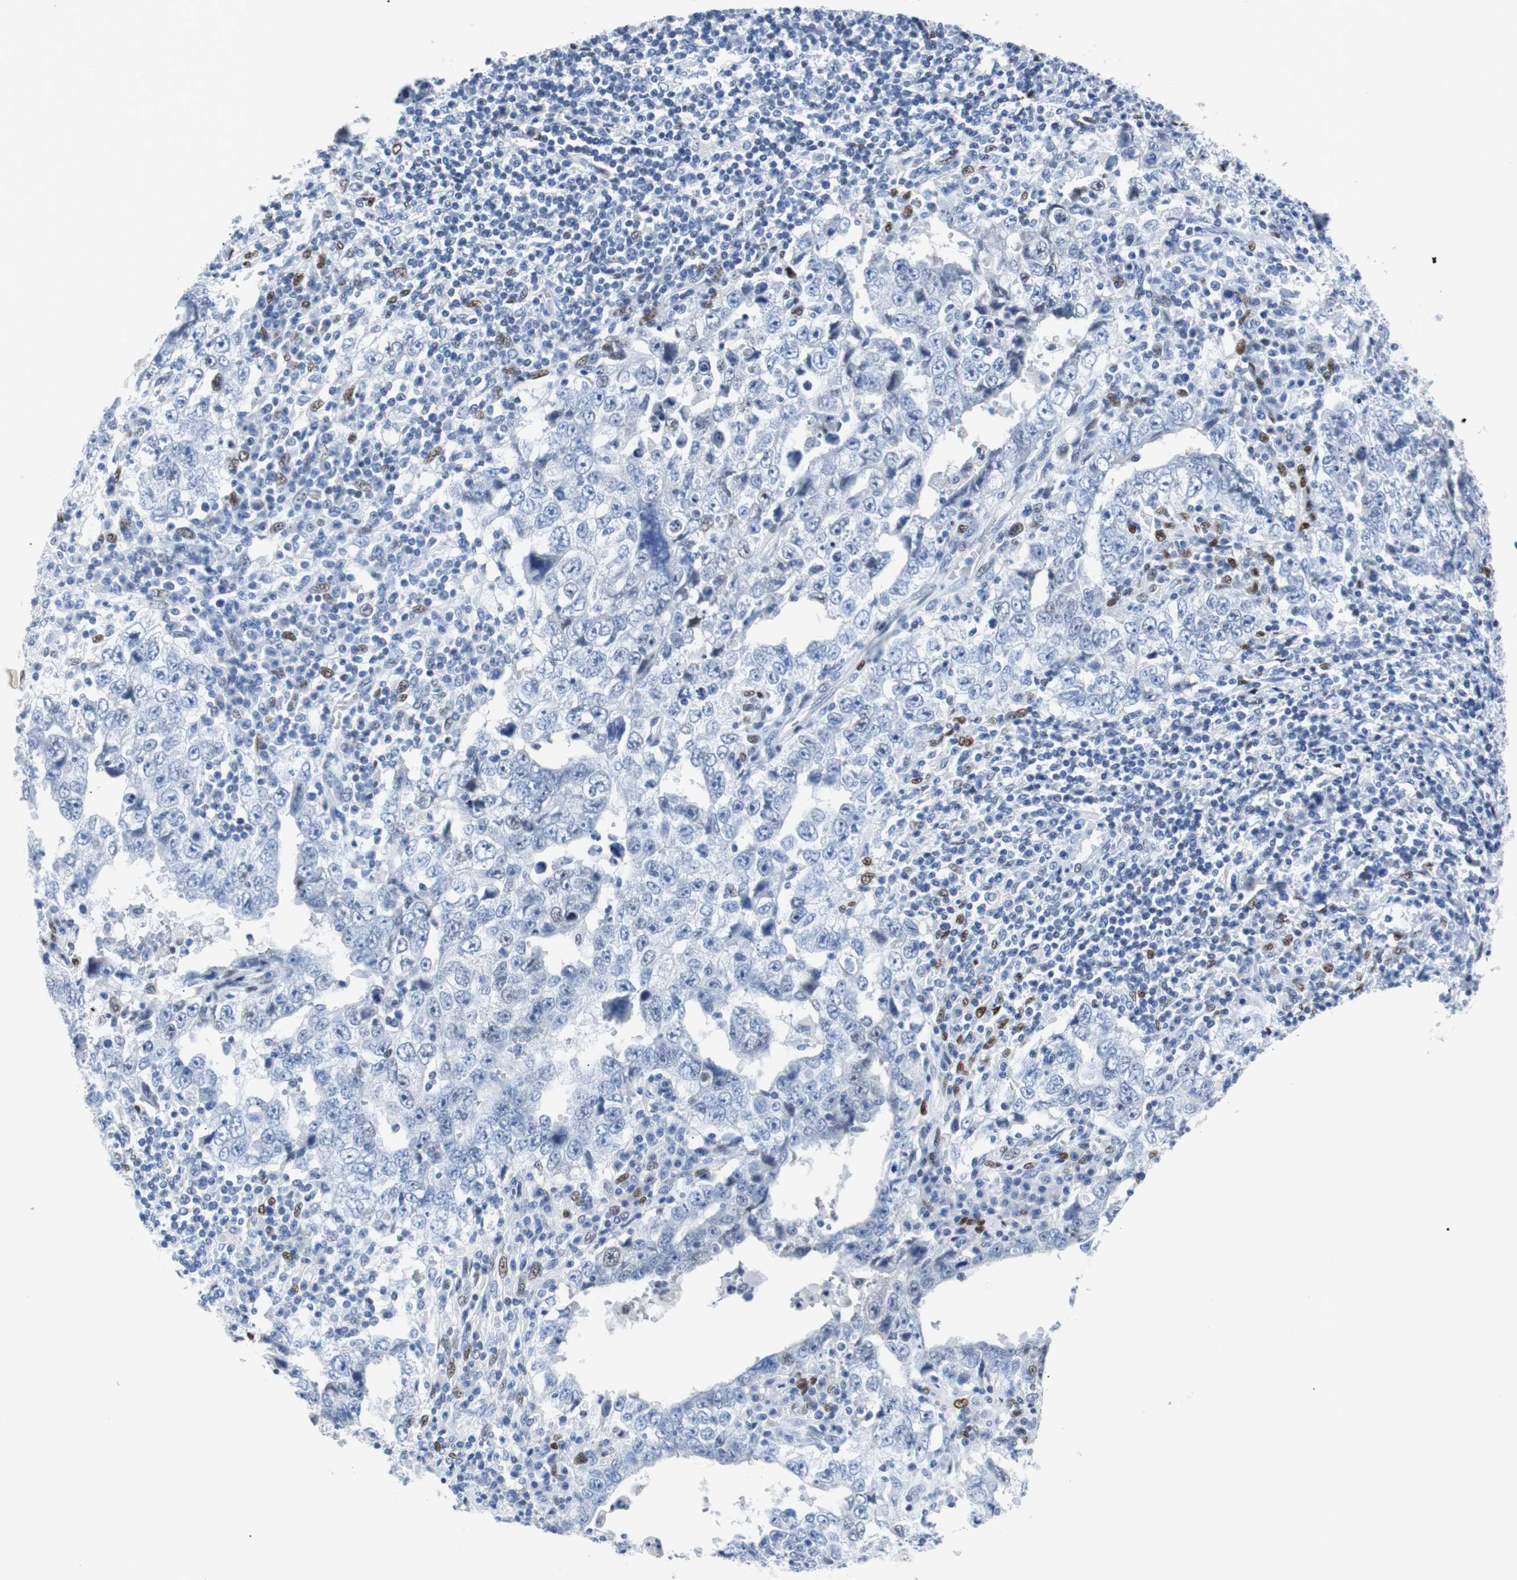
{"staining": {"intensity": "negative", "quantity": "none", "location": "none"}, "tissue": "testis cancer", "cell_type": "Tumor cells", "image_type": "cancer", "snomed": [{"axis": "morphology", "description": "Carcinoma, Embryonal, NOS"}, {"axis": "topography", "description": "Testis"}], "caption": "Protein analysis of embryonal carcinoma (testis) demonstrates no significant expression in tumor cells. Brightfield microscopy of IHC stained with DAB (3,3'-diaminobenzidine) (brown) and hematoxylin (blue), captured at high magnification.", "gene": "JUN", "patient": {"sex": "male", "age": 26}}